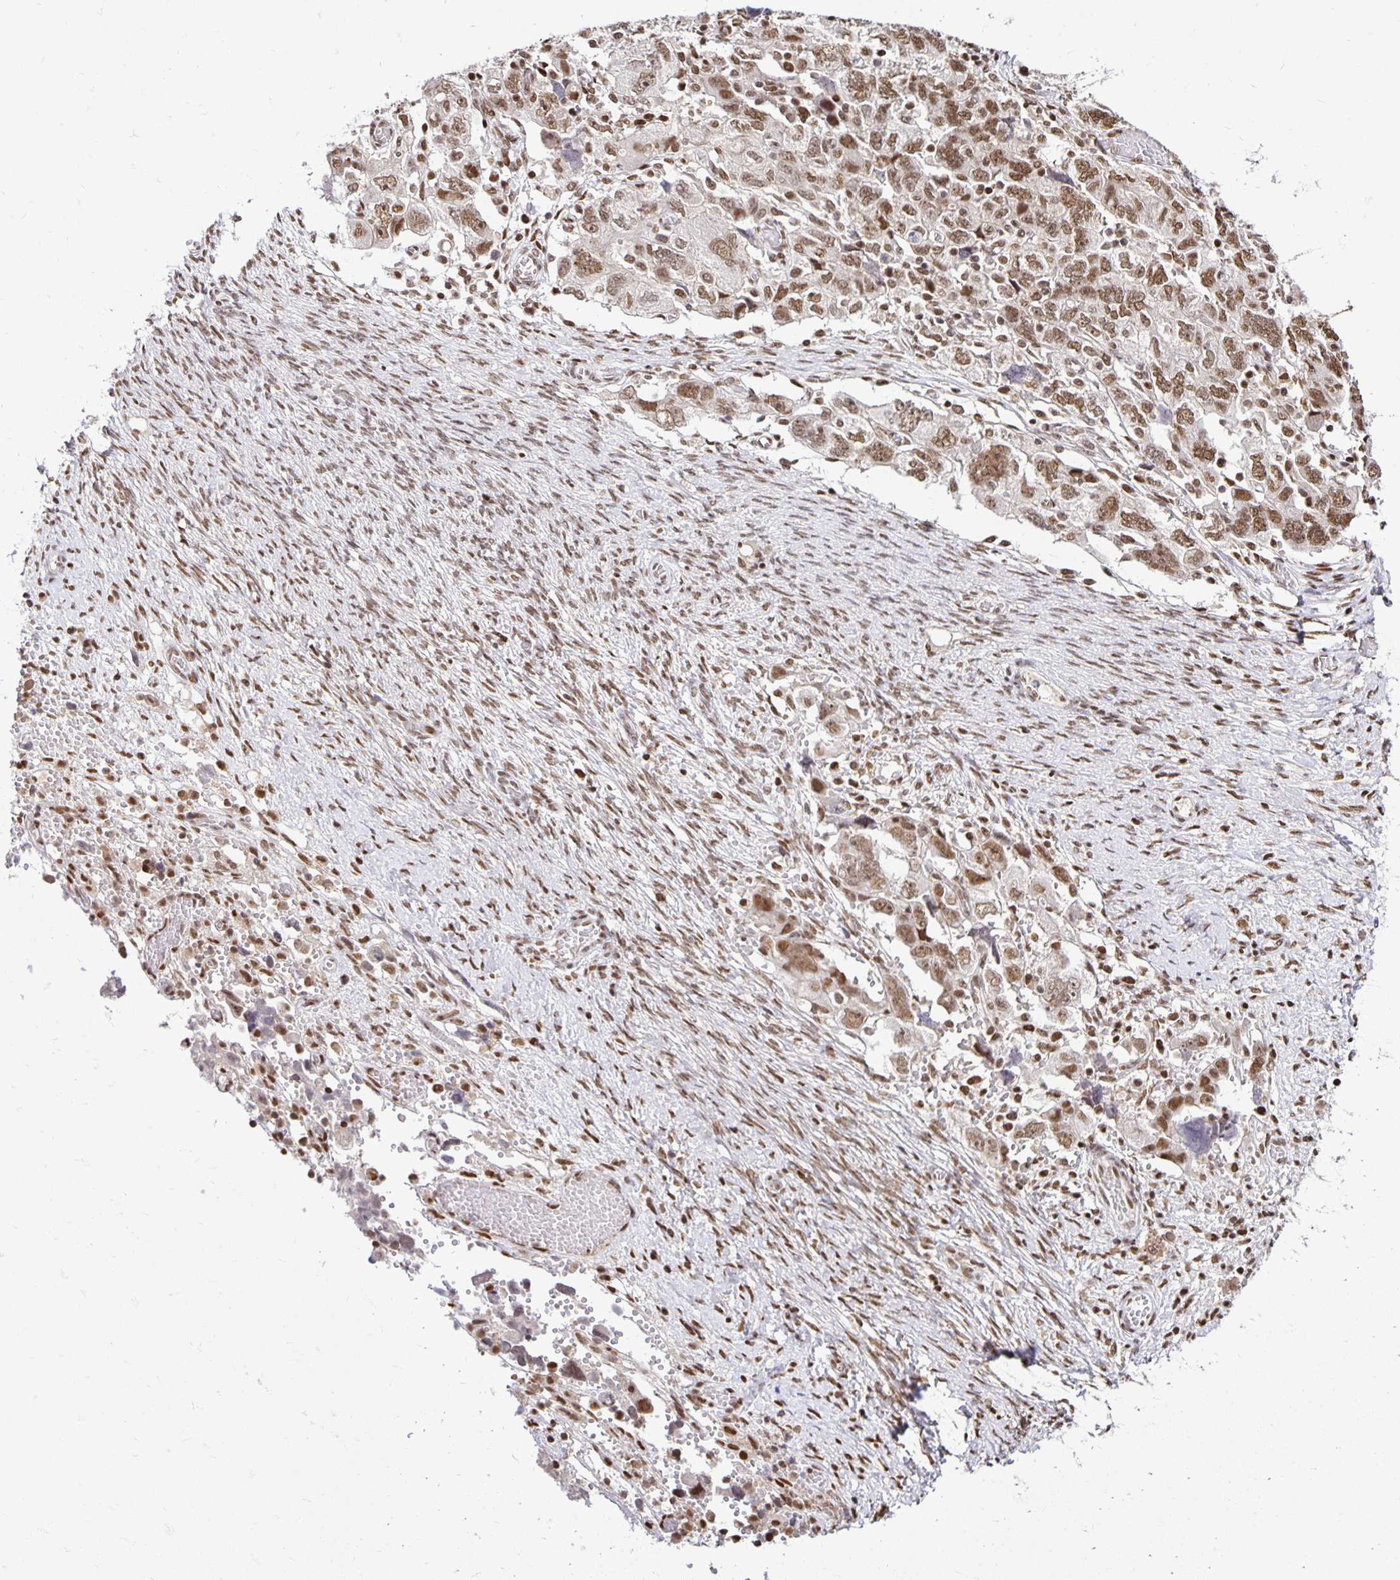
{"staining": {"intensity": "moderate", "quantity": ">75%", "location": "nuclear"}, "tissue": "ovarian cancer", "cell_type": "Tumor cells", "image_type": "cancer", "snomed": [{"axis": "morphology", "description": "Carcinoma, NOS"}, {"axis": "morphology", "description": "Cystadenocarcinoma, serous, NOS"}, {"axis": "topography", "description": "Ovary"}], "caption": "Immunohistochemical staining of ovarian serous cystadenocarcinoma exhibits medium levels of moderate nuclear protein expression in about >75% of tumor cells.", "gene": "ZNF579", "patient": {"sex": "female", "age": 69}}